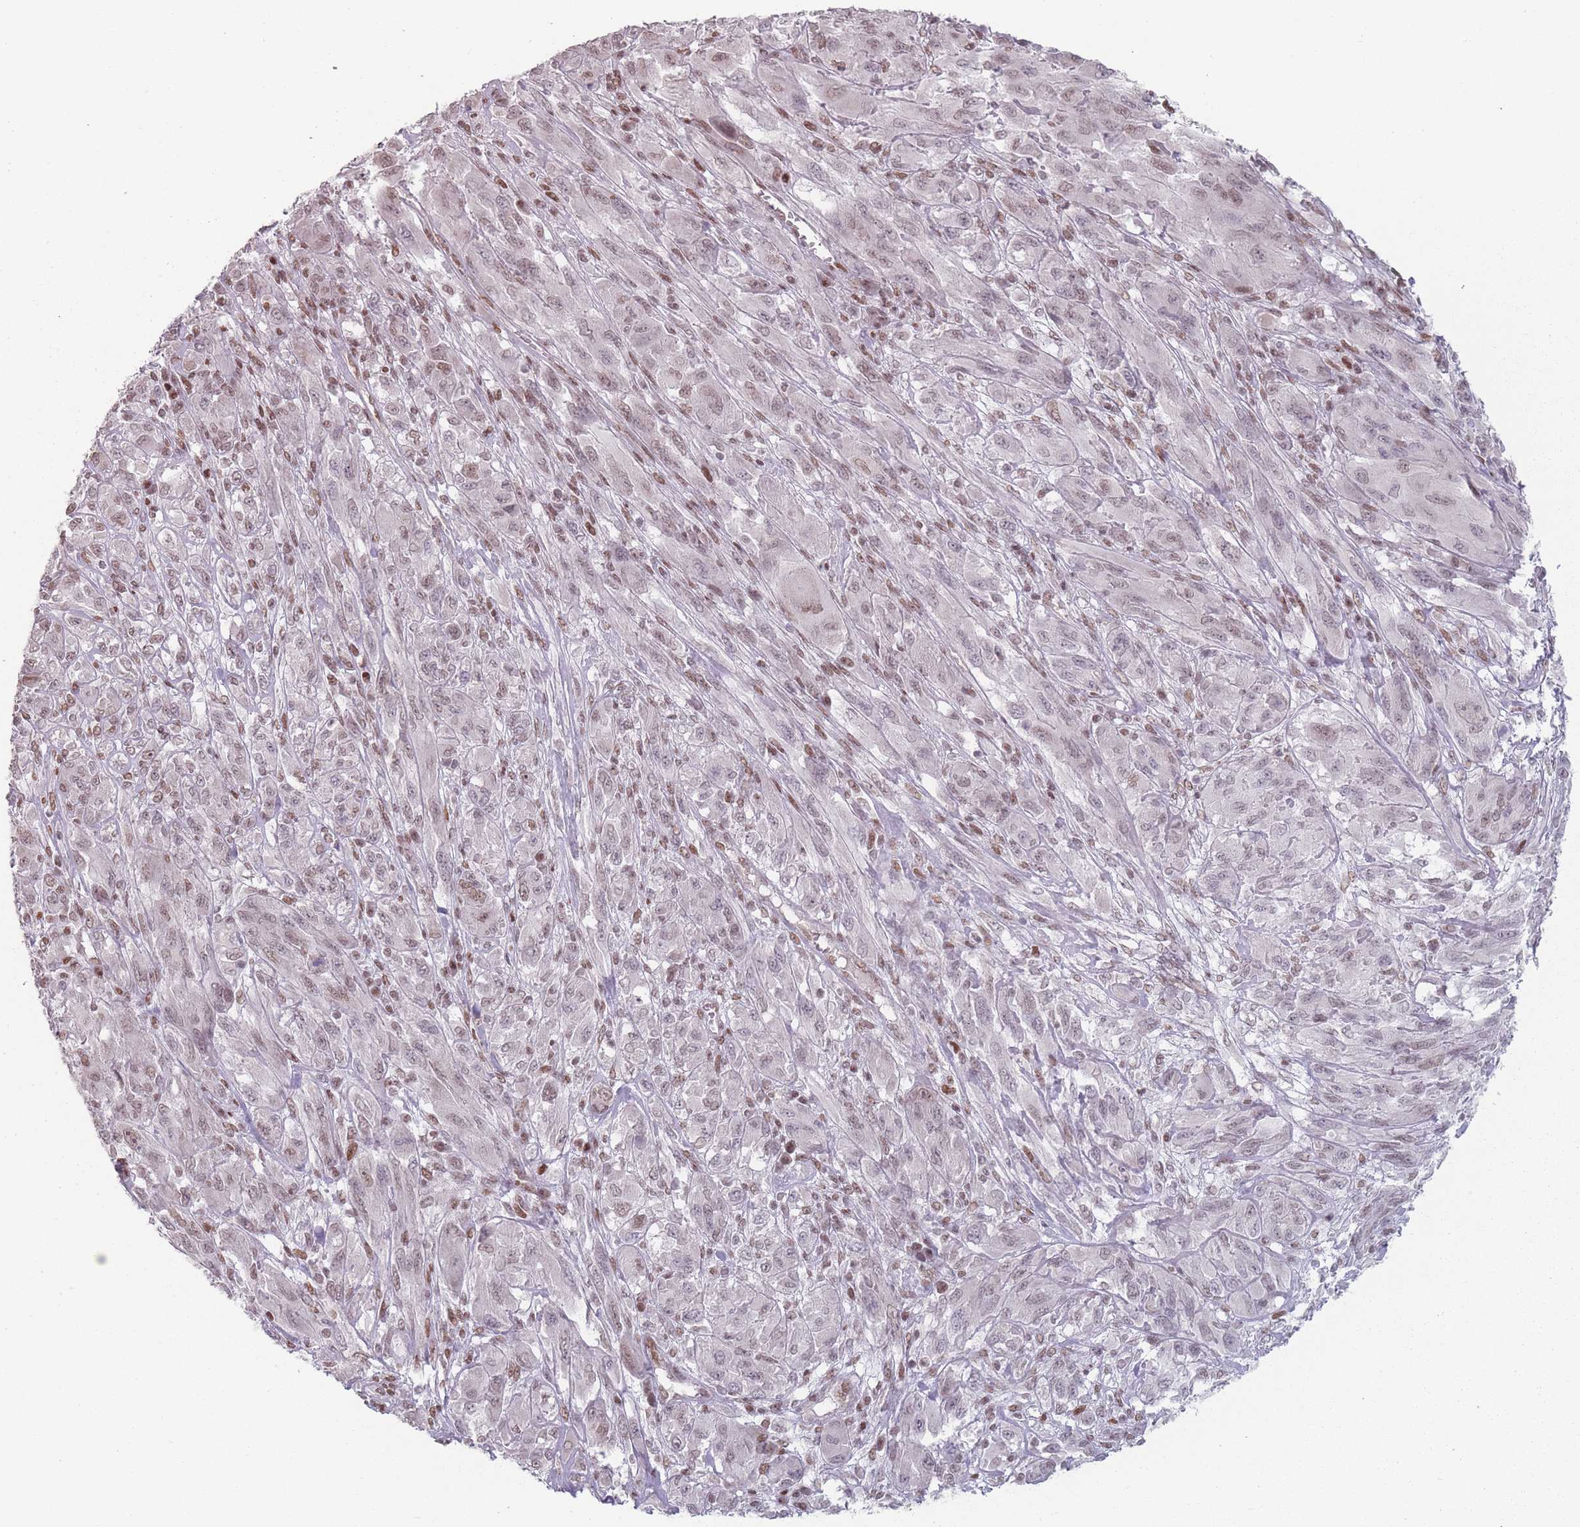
{"staining": {"intensity": "weak", "quantity": ">75%", "location": "nuclear"}, "tissue": "melanoma", "cell_type": "Tumor cells", "image_type": "cancer", "snomed": [{"axis": "morphology", "description": "Malignant melanoma, NOS"}, {"axis": "topography", "description": "Skin"}], "caption": "This histopathology image displays immunohistochemistry (IHC) staining of melanoma, with low weak nuclear positivity in approximately >75% of tumor cells.", "gene": "SH3BGRL2", "patient": {"sex": "female", "age": 91}}